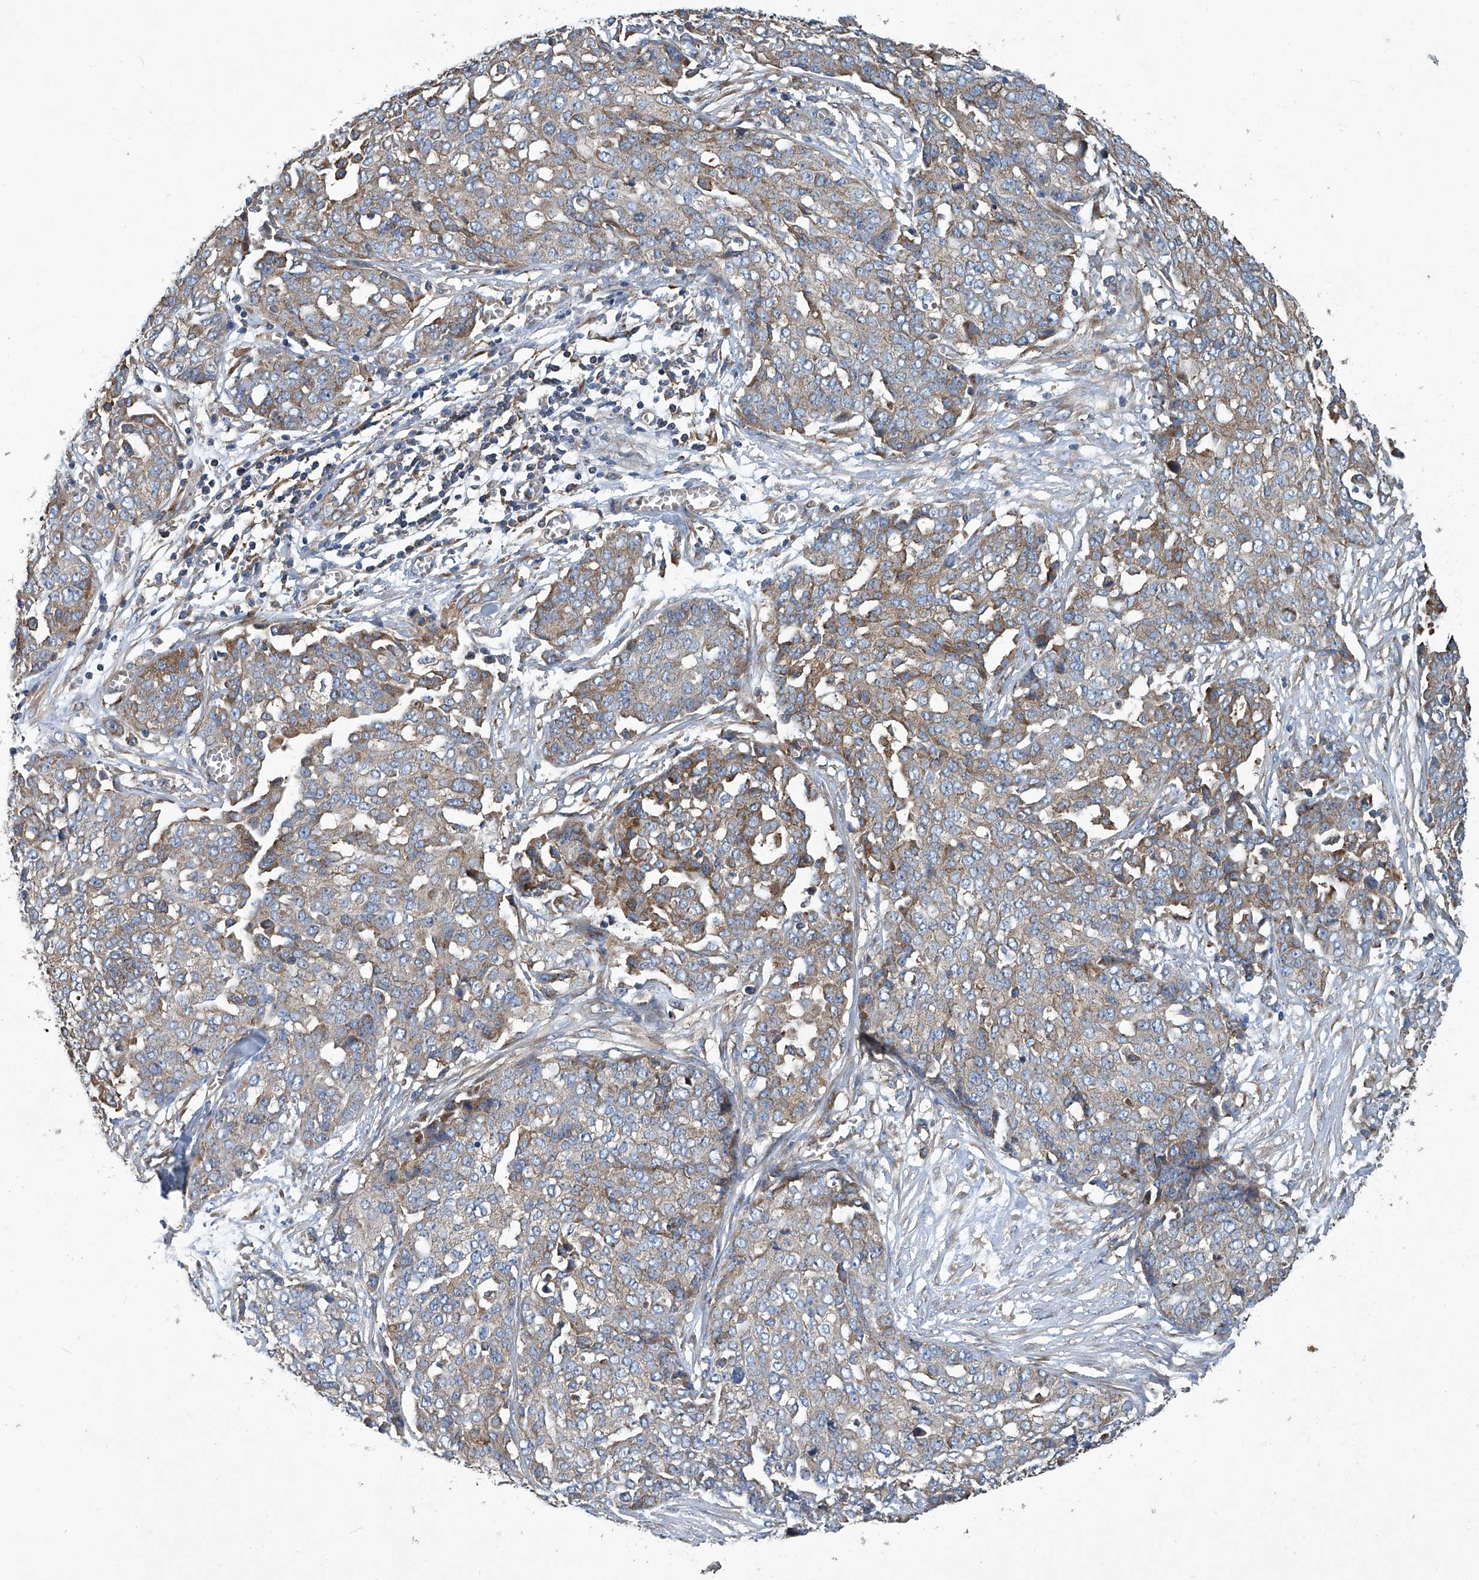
{"staining": {"intensity": "weak", "quantity": "25%-75%", "location": "cytoplasmic/membranous"}, "tissue": "ovarian cancer", "cell_type": "Tumor cells", "image_type": "cancer", "snomed": [{"axis": "morphology", "description": "Cystadenocarcinoma, serous, NOS"}, {"axis": "topography", "description": "Soft tissue"}, {"axis": "topography", "description": "Ovary"}], "caption": "Ovarian serous cystadenocarcinoma stained with immunohistochemistry (IHC) demonstrates weak cytoplasmic/membranous expression in about 25%-75% of tumor cells.", "gene": "PIGH", "patient": {"sex": "female", "age": 57}}